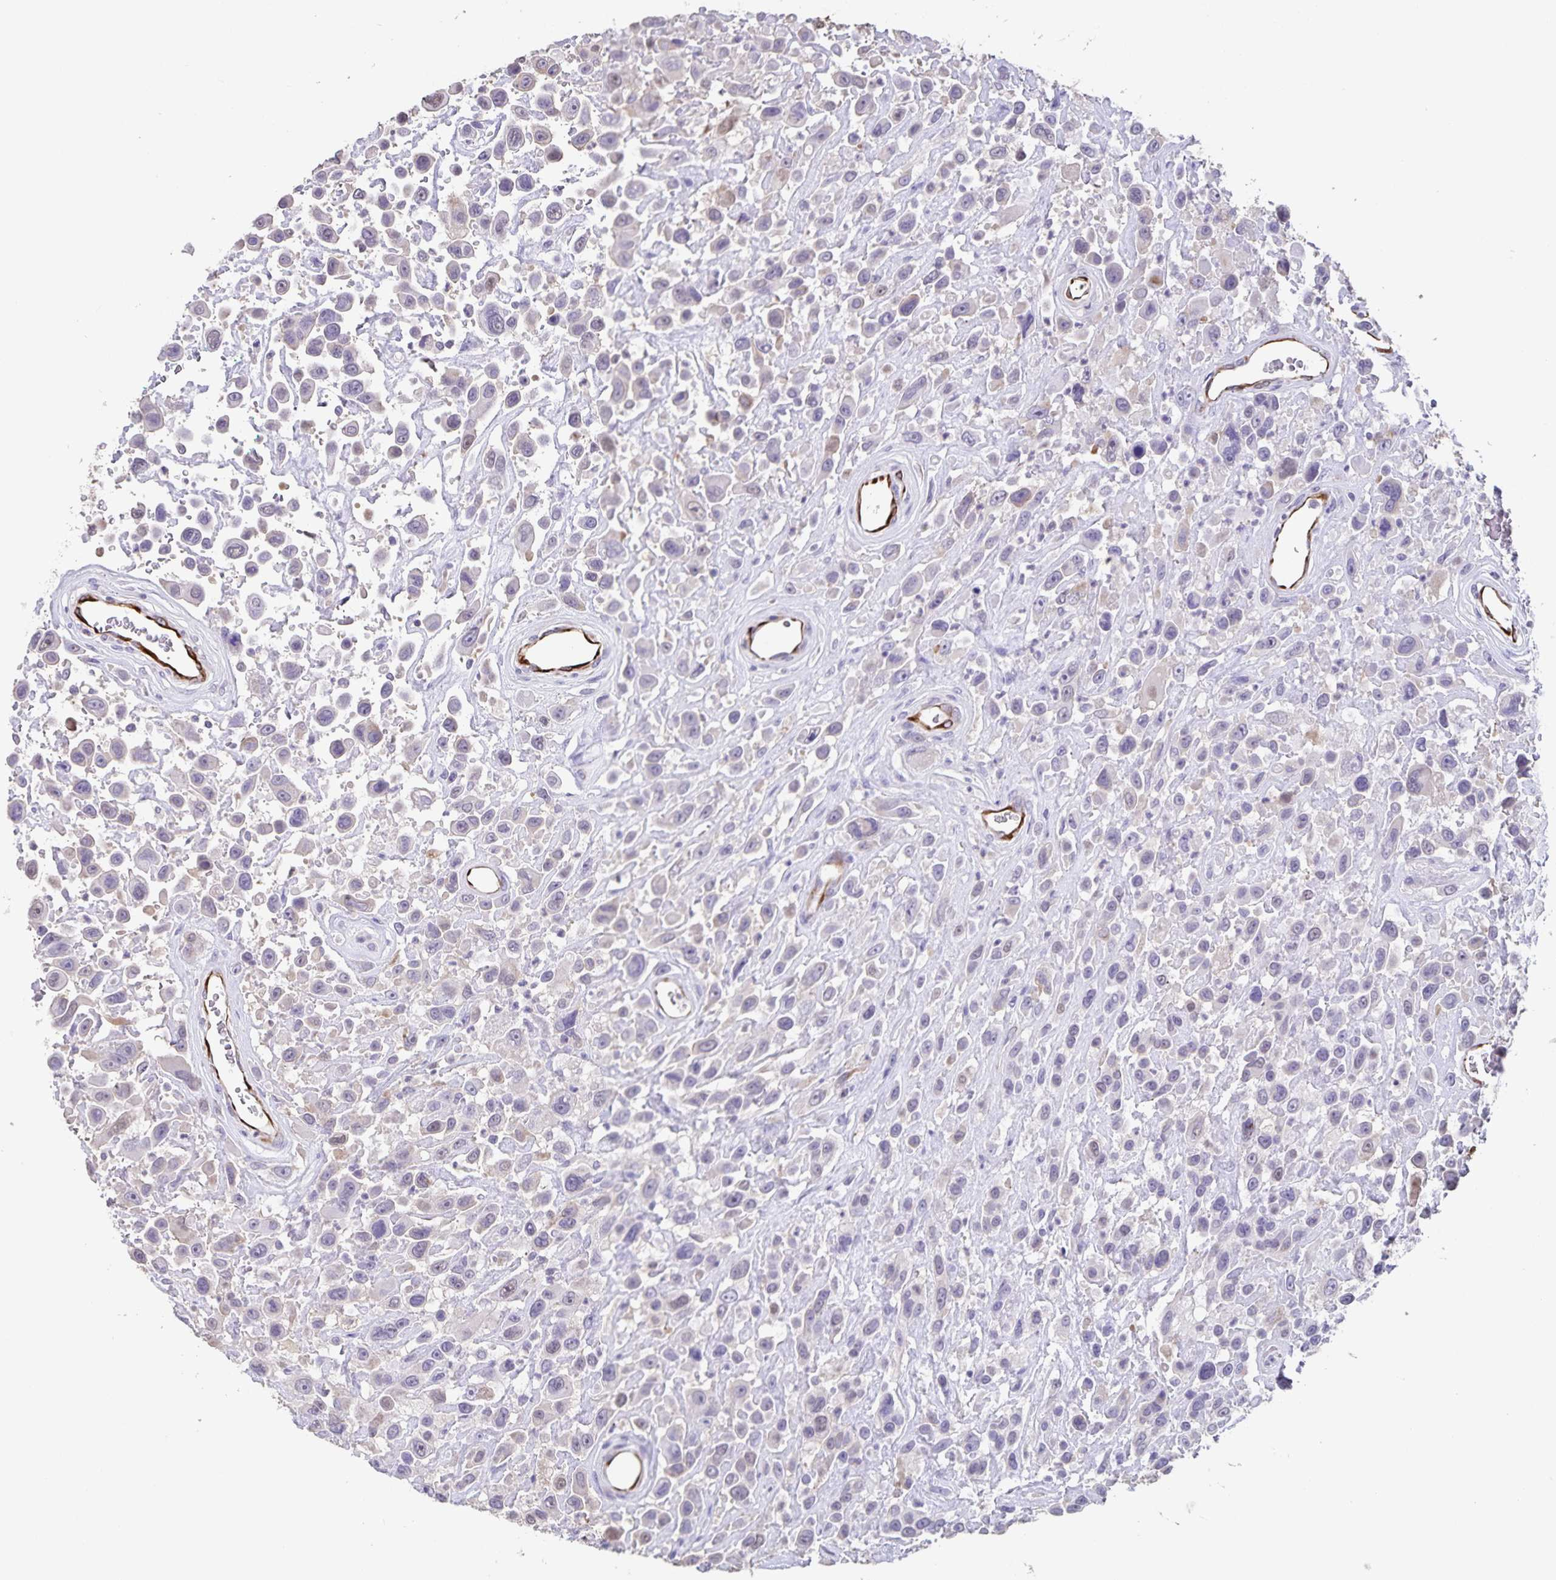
{"staining": {"intensity": "negative", "quantity": "none", "location": "none"}, "tissue": "urothelial cancer", "cell_type": "Tumor cells", "image_type": "cancer", "snomed": [{"axis": "morphology", "description": "Urothelial carcinoma, High grade"}, {"axis": "topography", "description": "Urinary bladder"}], "caption": "There is no significant positivity in tumor cells of high-grade urothelial carcinoma.", "gene": "SYNM", "patient": {"sex": "male", "age": 53}}